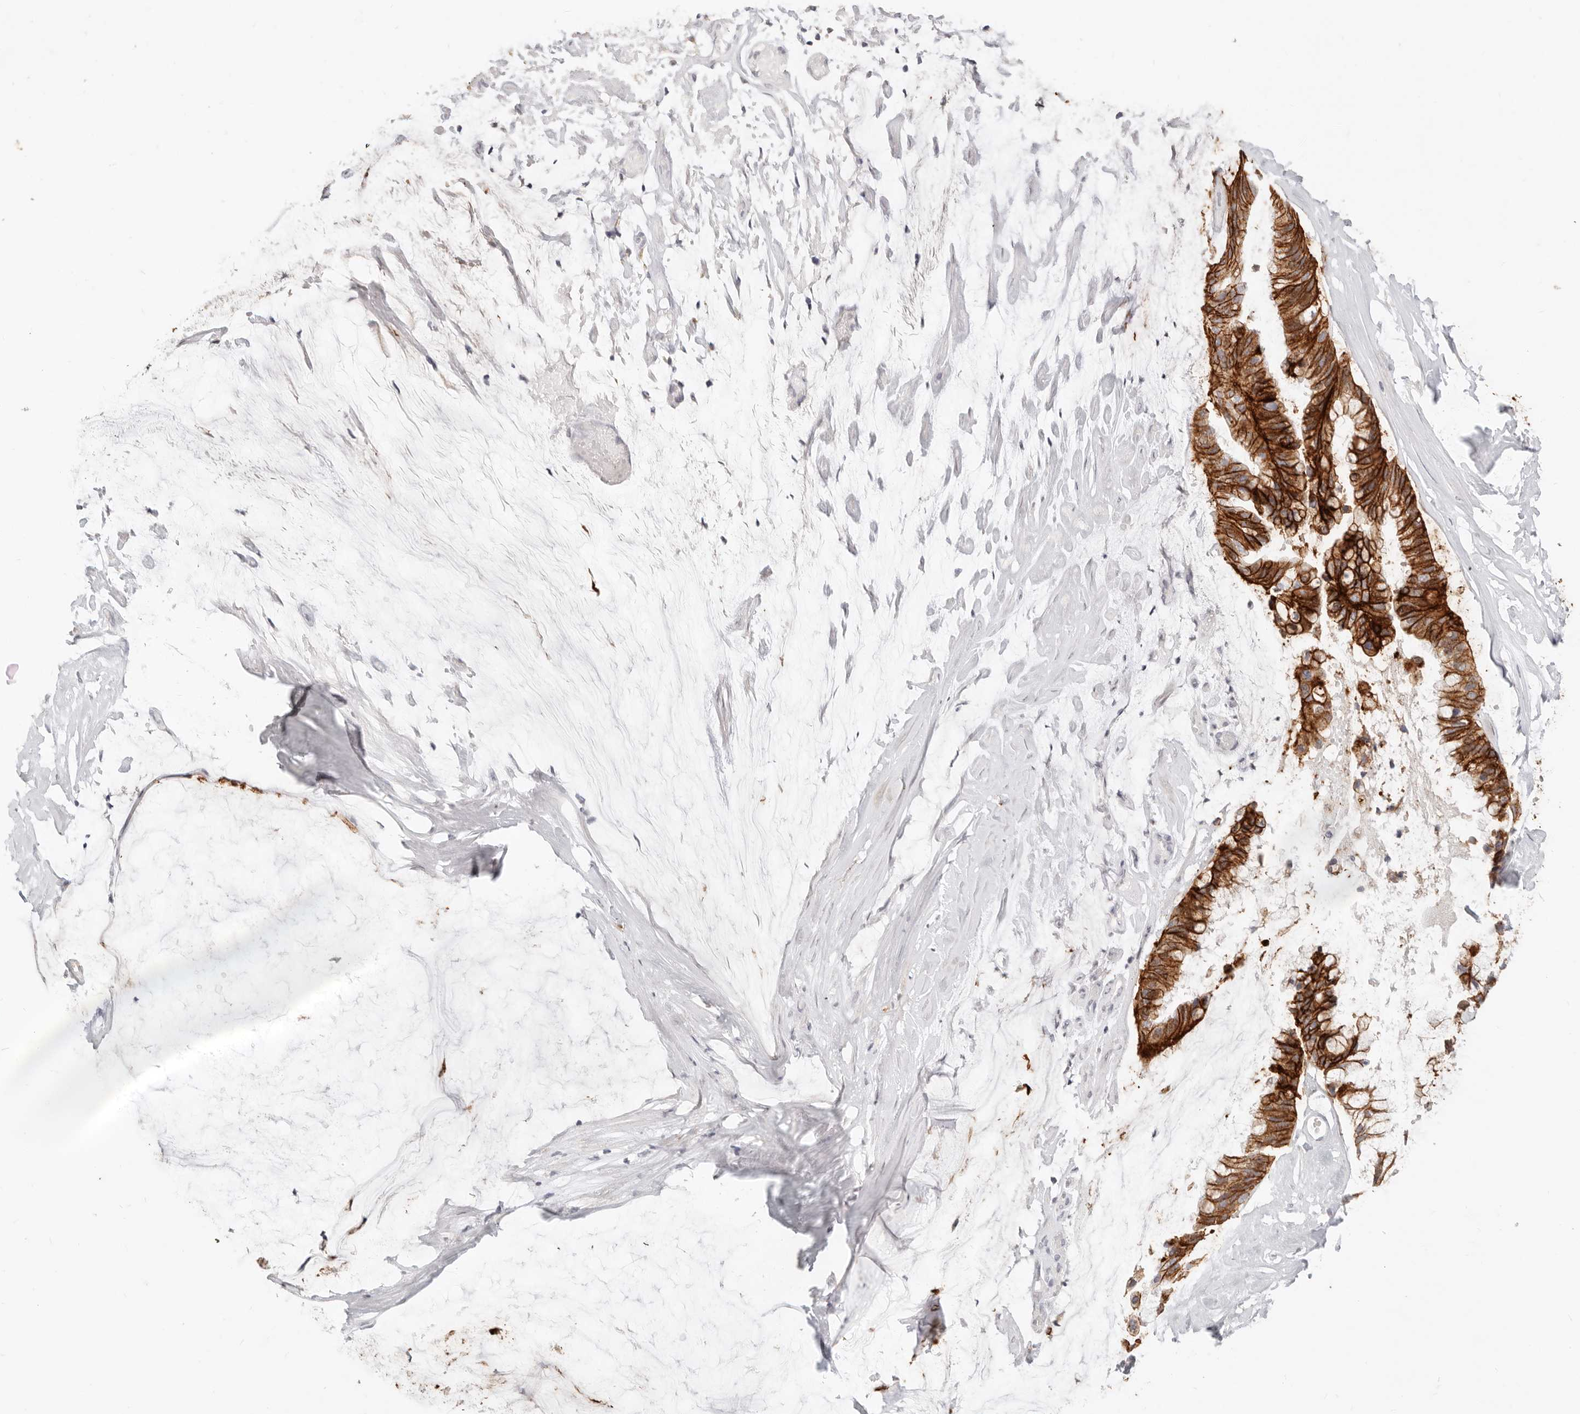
{"staining": {"intensity": "strong", "quantity": ">75%", "location": "cytoplasmic/membranous"}, "tissue": "ovarian cancer", "cell_type": "Tumor cells", "image_type": "cancer", "snomed": [{"axis": "morphology", "description": "Cystadenocarcinoma, mucinous, NOS"}, {"axis": "topography", "description": "Ovary"}], "caption": "Strong cytoplasmic/membranous positivity for a protein is appreciated in about >75% of tumor cells of ovarian cancer (mucinous cystadenocarcinoma) using immunohistochemistry (IHC).", "gene": "EPCAM", "patient": {"sex": "female", "age": 39}}